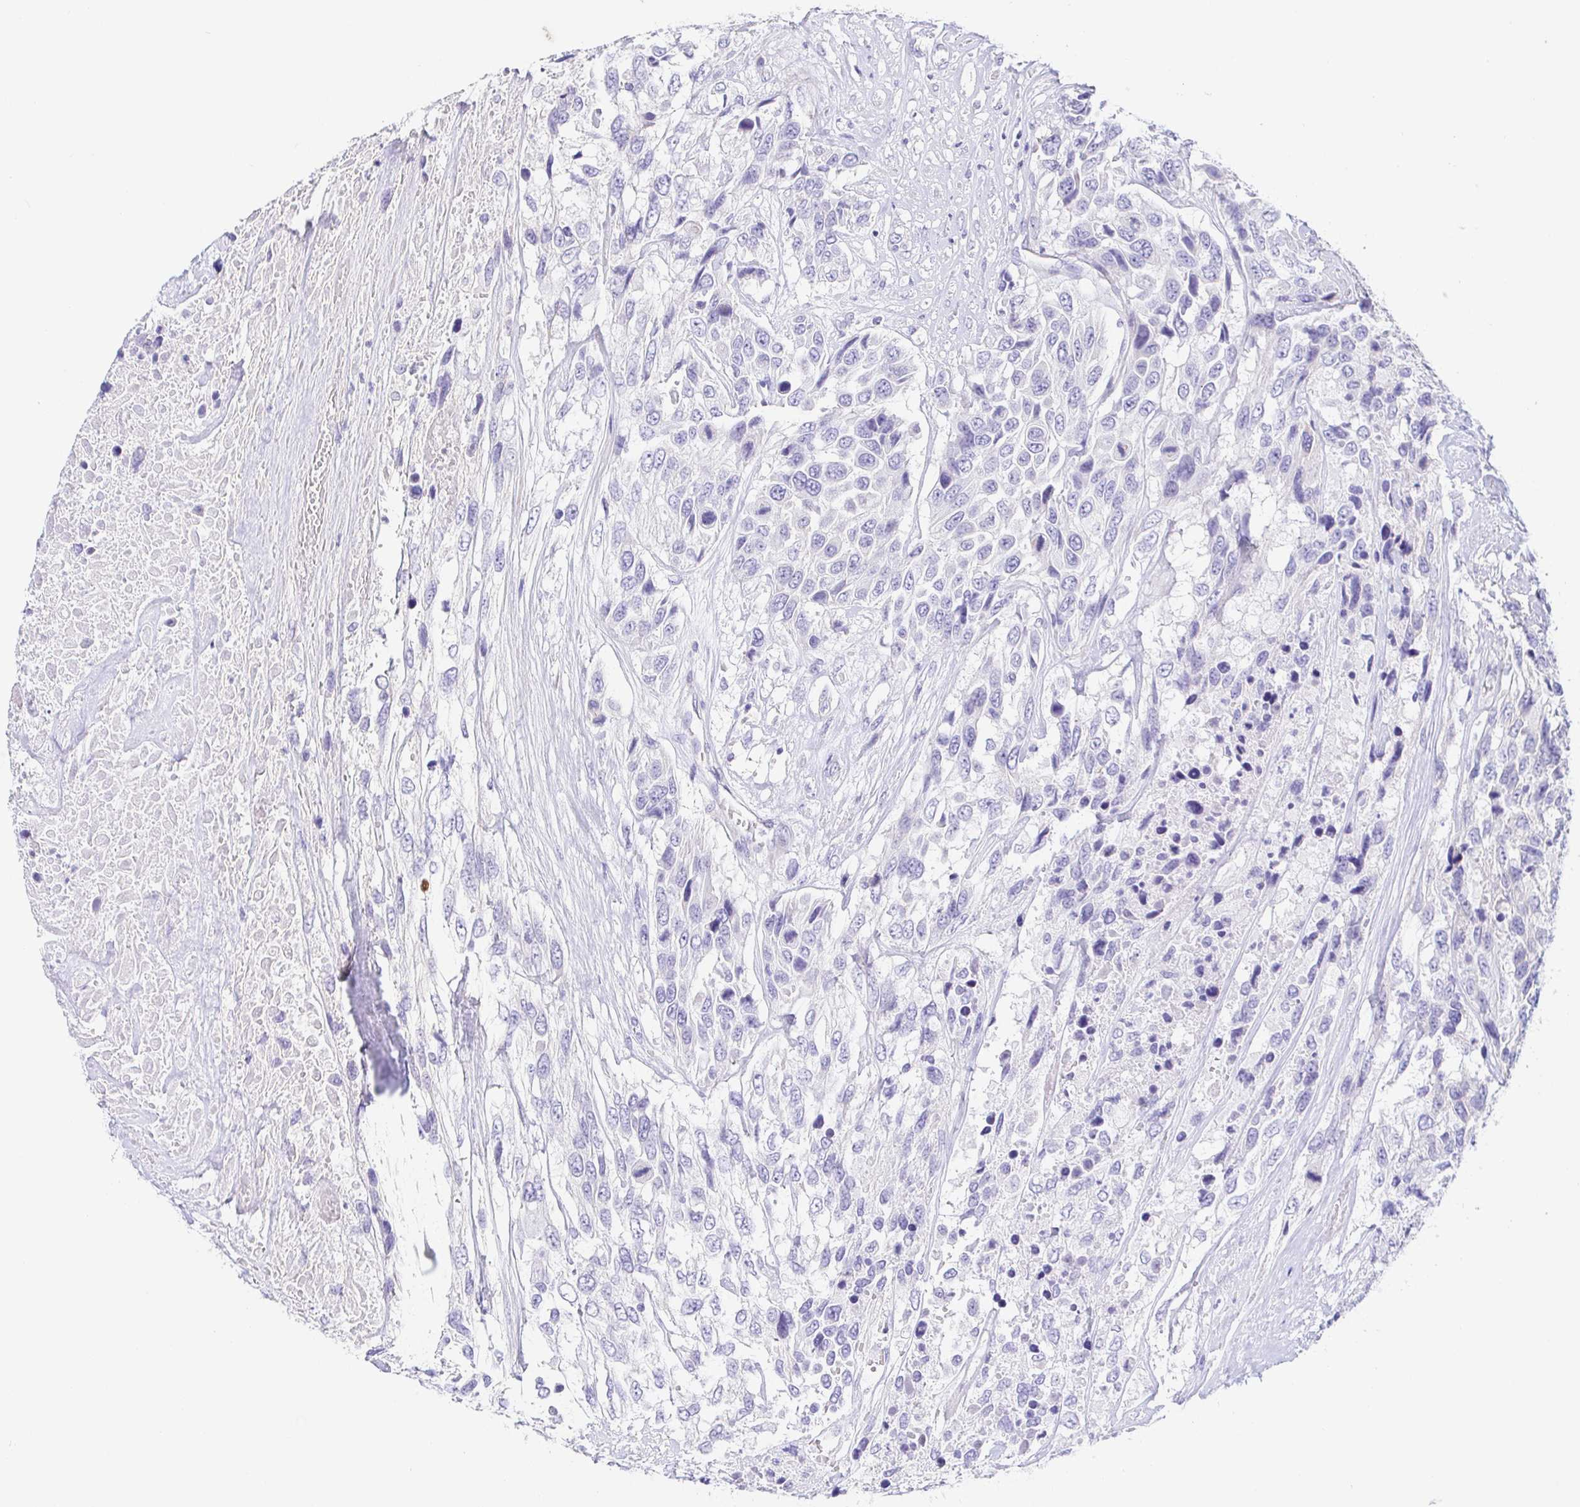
{"staining": {"intensity": "negative", "quantity": "none", "location": "none"}, "tissue": "urothelial cancer", "cell_type": "Tumor cells", "image_type": "cancer", "snomed": [{"axis": "morphology", "description": "Urothelial carcinoma, High grade"}, {"axis": "topography", "description": "Urinary bladder"}], "caption": "This photomicrograph is of high-grade urothelial carcinoma stained with immunohistochemistry to label a protein in brown with the nuclei are counter-stained blue. There is no staining in tumor cells.", "gene": "PINLYP", "patient": {"sex": "female", "age": 70}}